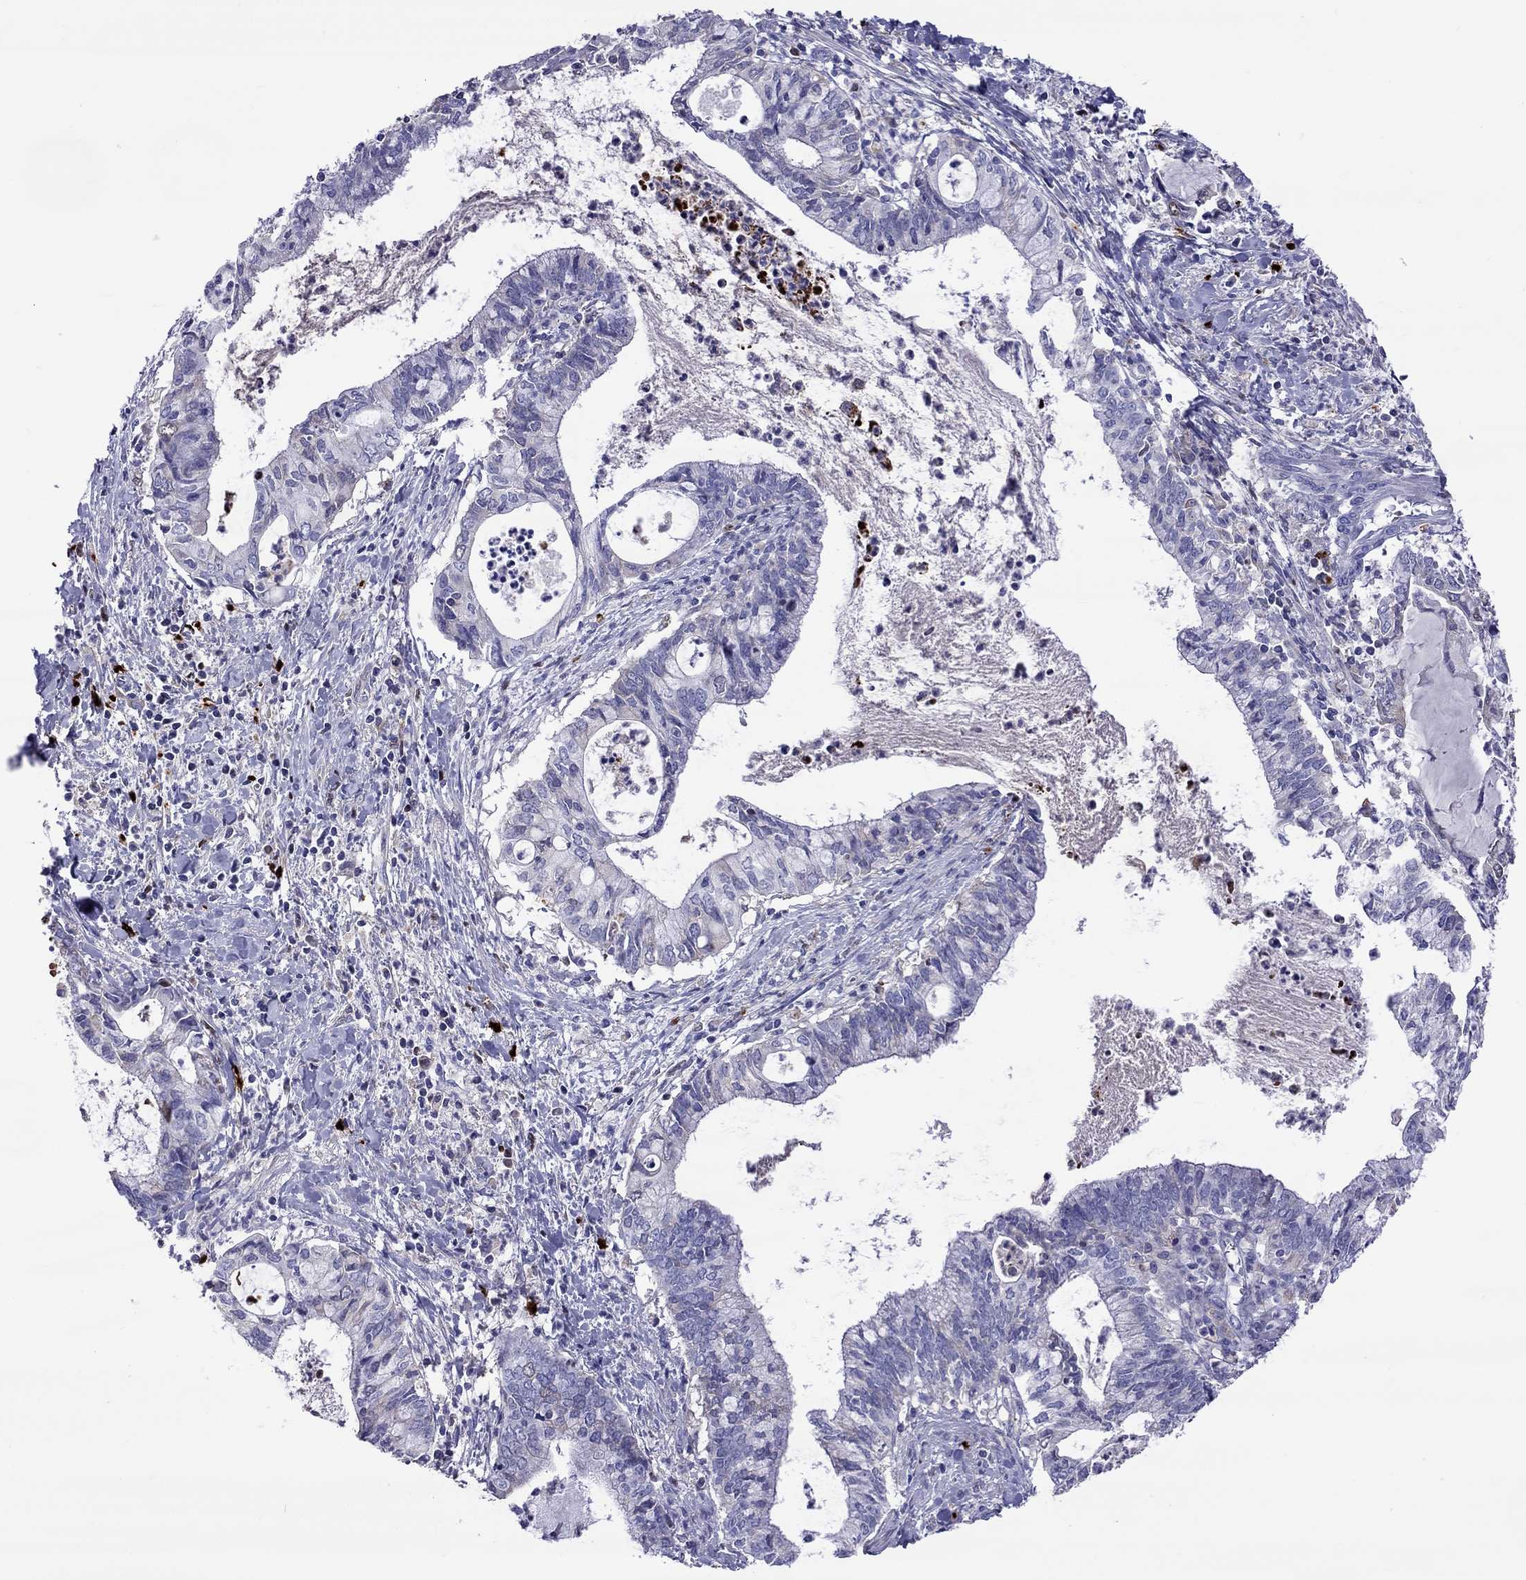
{"staining": {"intensity": "negative", "quantity": "none", "location": "none"}, "tissue": "cervical cancer", "cell_type": "Tumor cells", "image_type": "cancer", "snomed": [{"axis": "morphology", "description": "Adenocarcinoma, NOS"}, {"axis": "topography", "description": "Cervix"}], "caption": "A high-resolution micrograph shows IHC staining of cervical cancer (adenocarcinoma), which exhibits no significant expression in tumor cells. (Stains: DAB immunohistochemistry with hematoxylin counter stain, Microscopy: brightfield microscopy at high magnification).", "gene": "SERPINA3", "patient": {"sex": "female", "age": 42}}